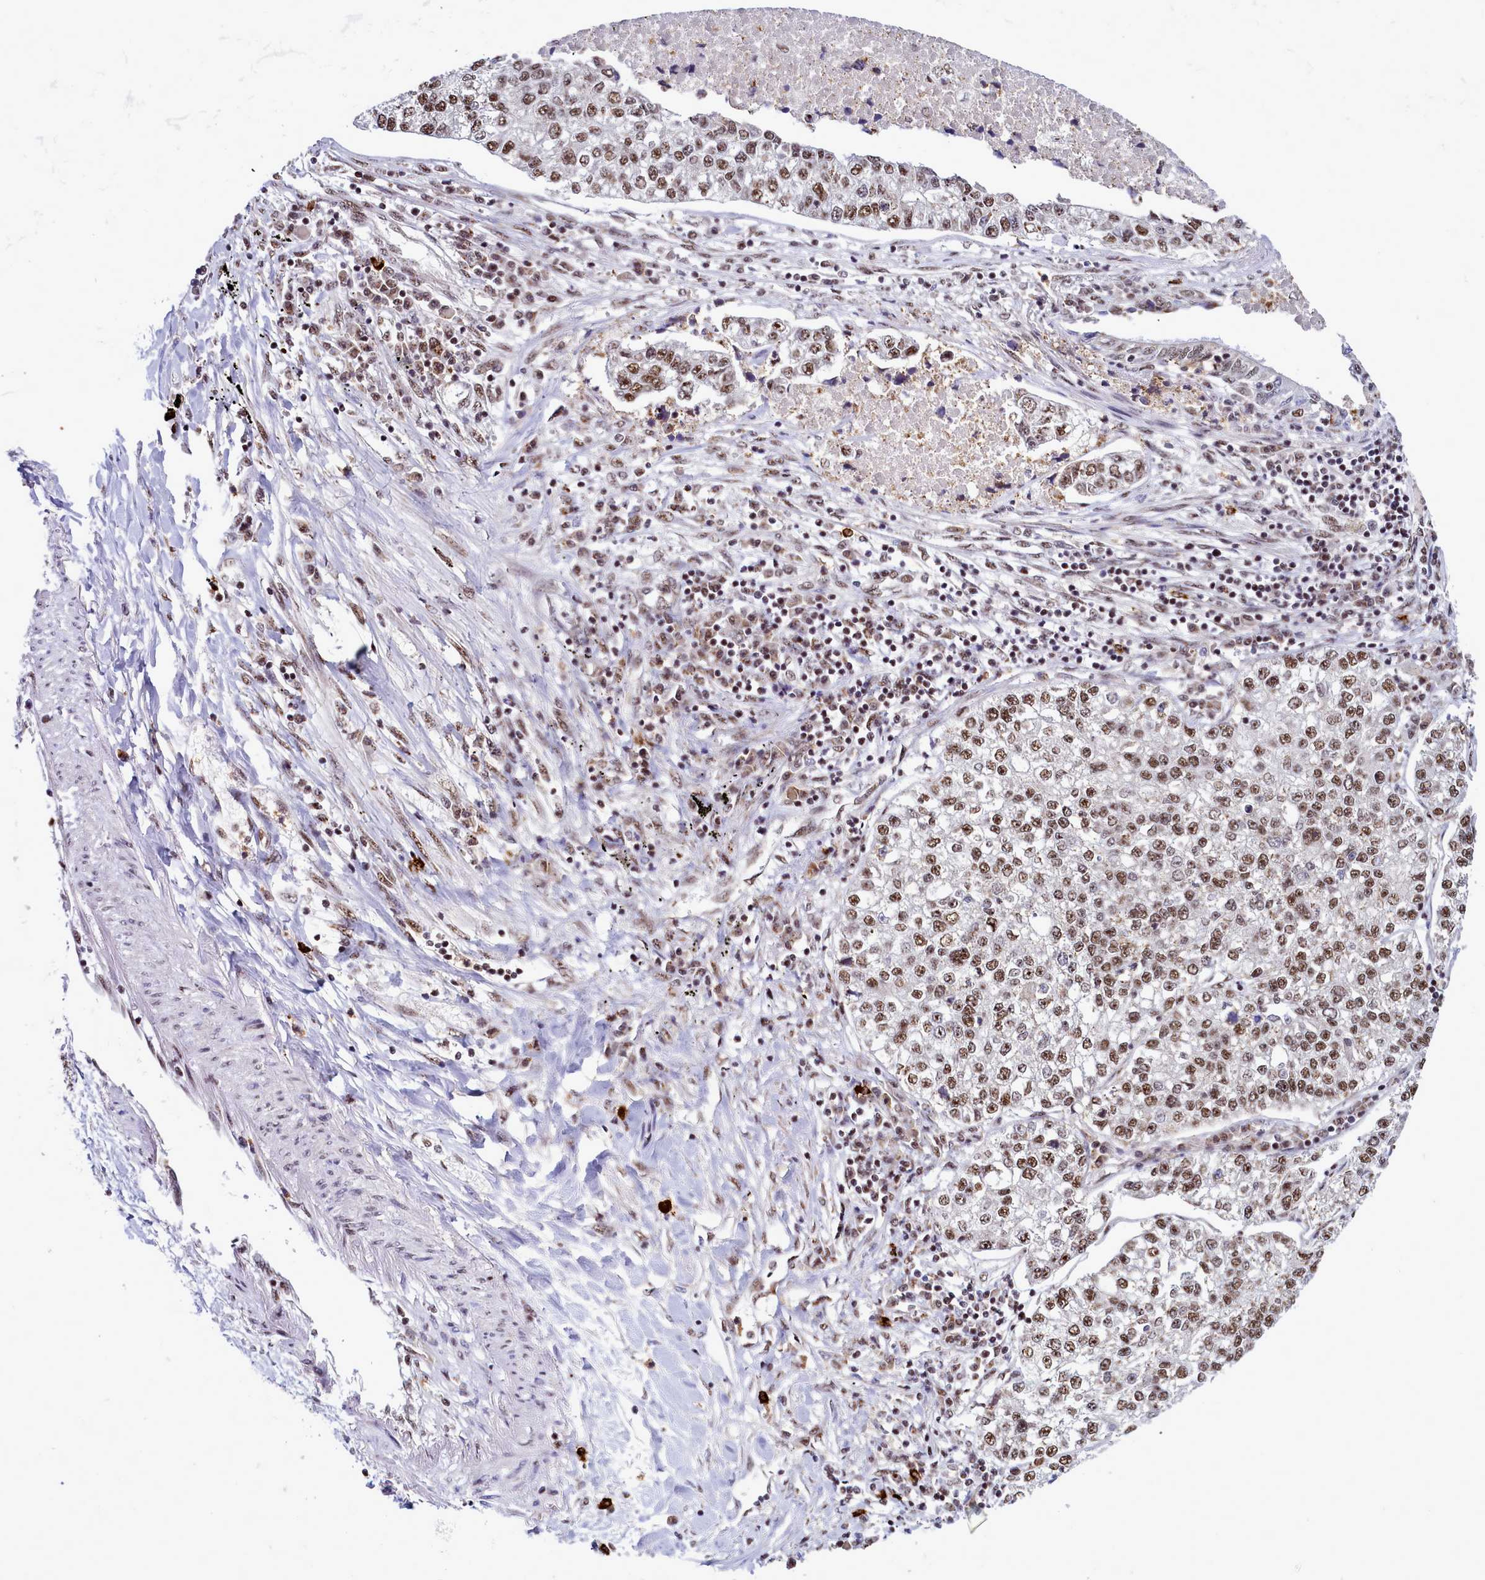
{"staining": {"intensity": "moderate", "quantity": ">75%", "location": "cytoplasmic/membranous,nuclear"}, "tissue": "lung cancer", "cell_type": "Tumor cells", "image_type": "cancer", "snomed": [{"axis": "morphology", "description": "Adenocarcinoma, NOS"}, {"axis": "topography", "description": "Lung"}], "caption": "IHC micrograph of neoplastic tissue: lung adenocarcinoma stained using IHC exhibits medium levels of moderate protein expression localized specifically in the cytoplasmic/membranous and nuclear of tumor cells, appearing as a cytoplasmic/membranous and nuclear brown color.", "gene": "POM121L2", "patient": {"sex": "male", "age": 49}}